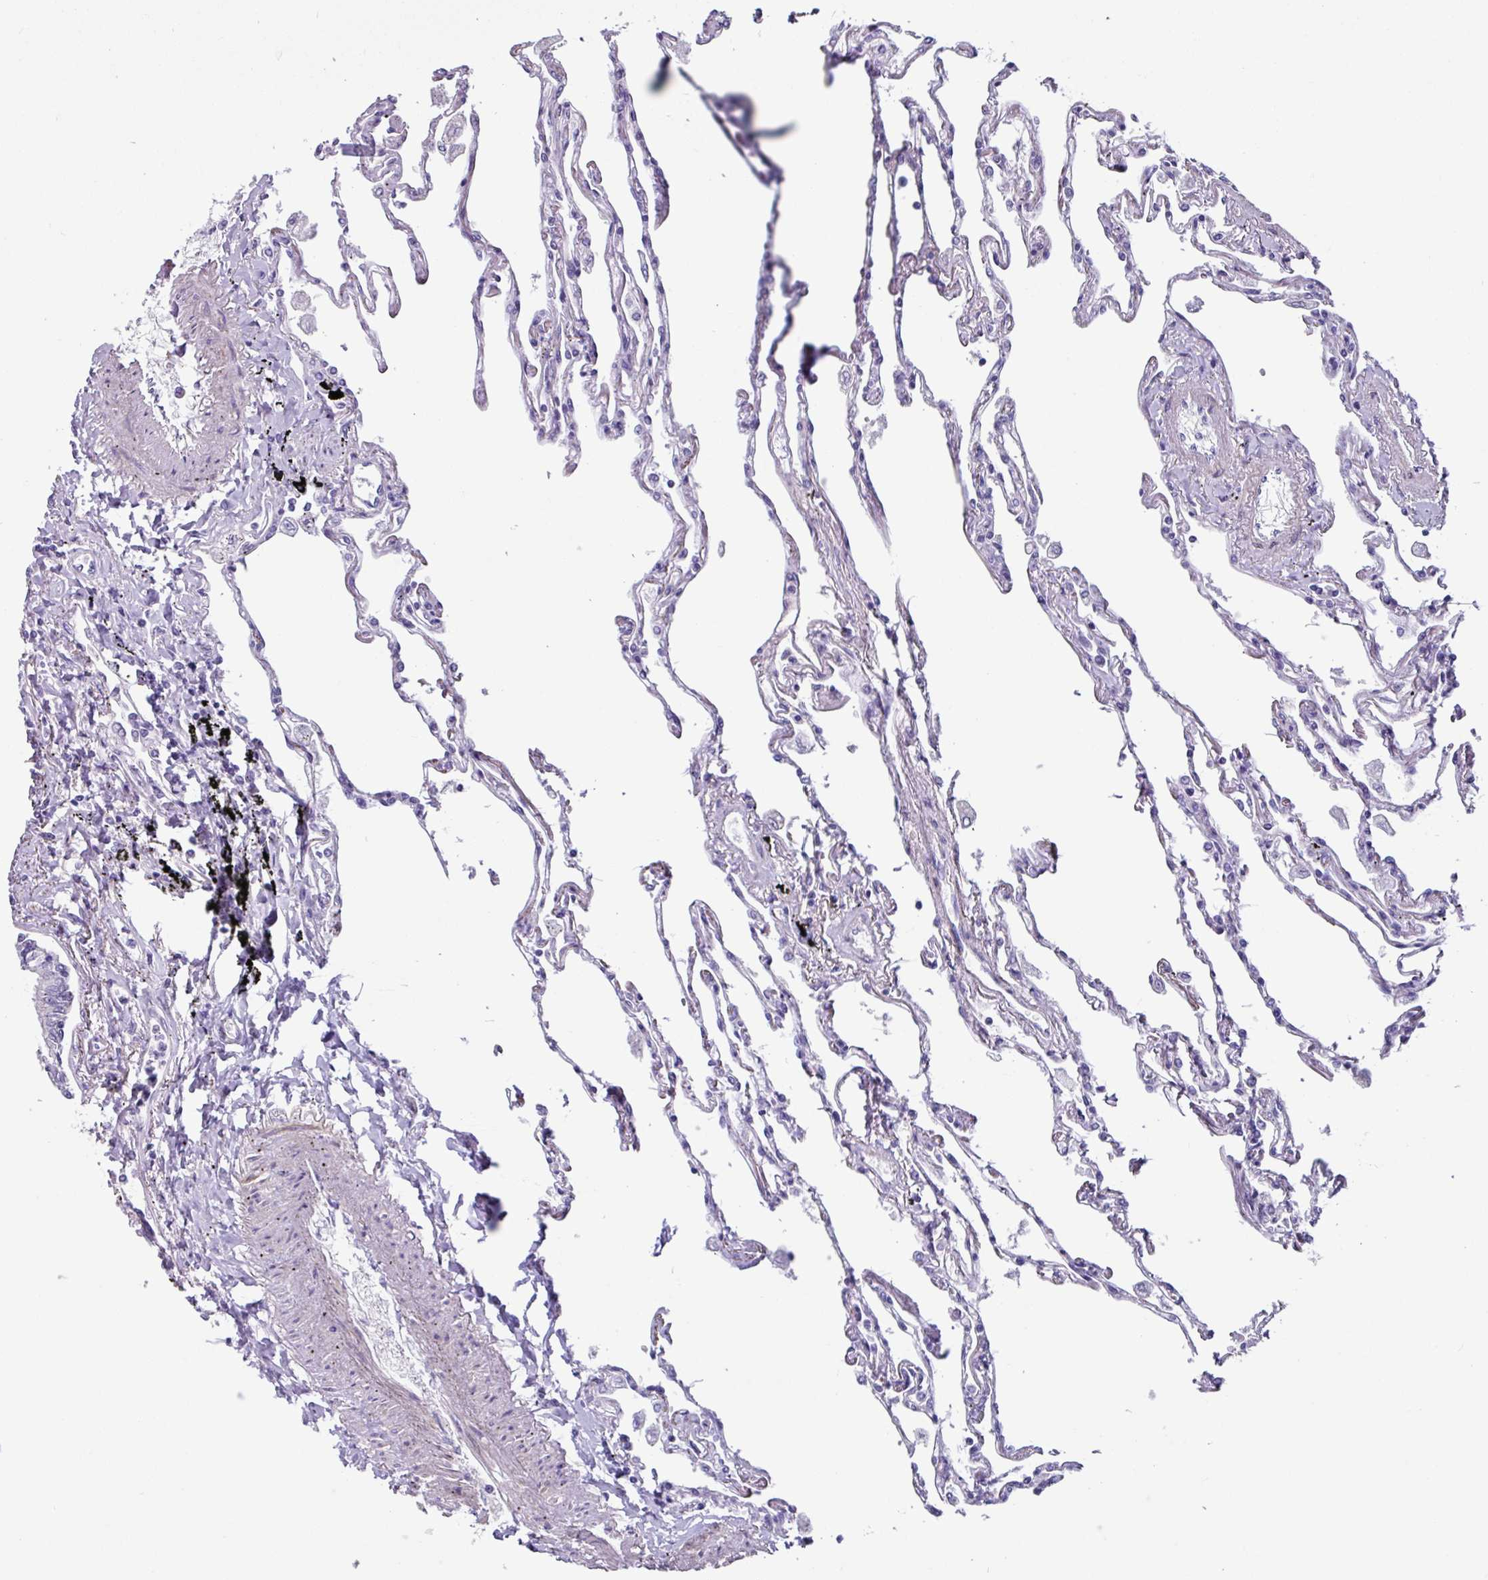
{"staining": {"intensity": "negative", "quantity": "none", "location": "none"}, "tissue": "lung", "cell_type": "Alveolar cells", "image_type": "normal", "snomed": [{"axis": "morphology", "description": "Normal tissue, NOS"}, {"axis": "topography", "description": "Lung"}], "caption": "The histopathology image shows no significant staining in alveolar cells of lung. (DAB immunohistochemistry with hematoxylin counter stain).", "gene": "OTX1", "patient": {"sex": "female", "age": 67}}